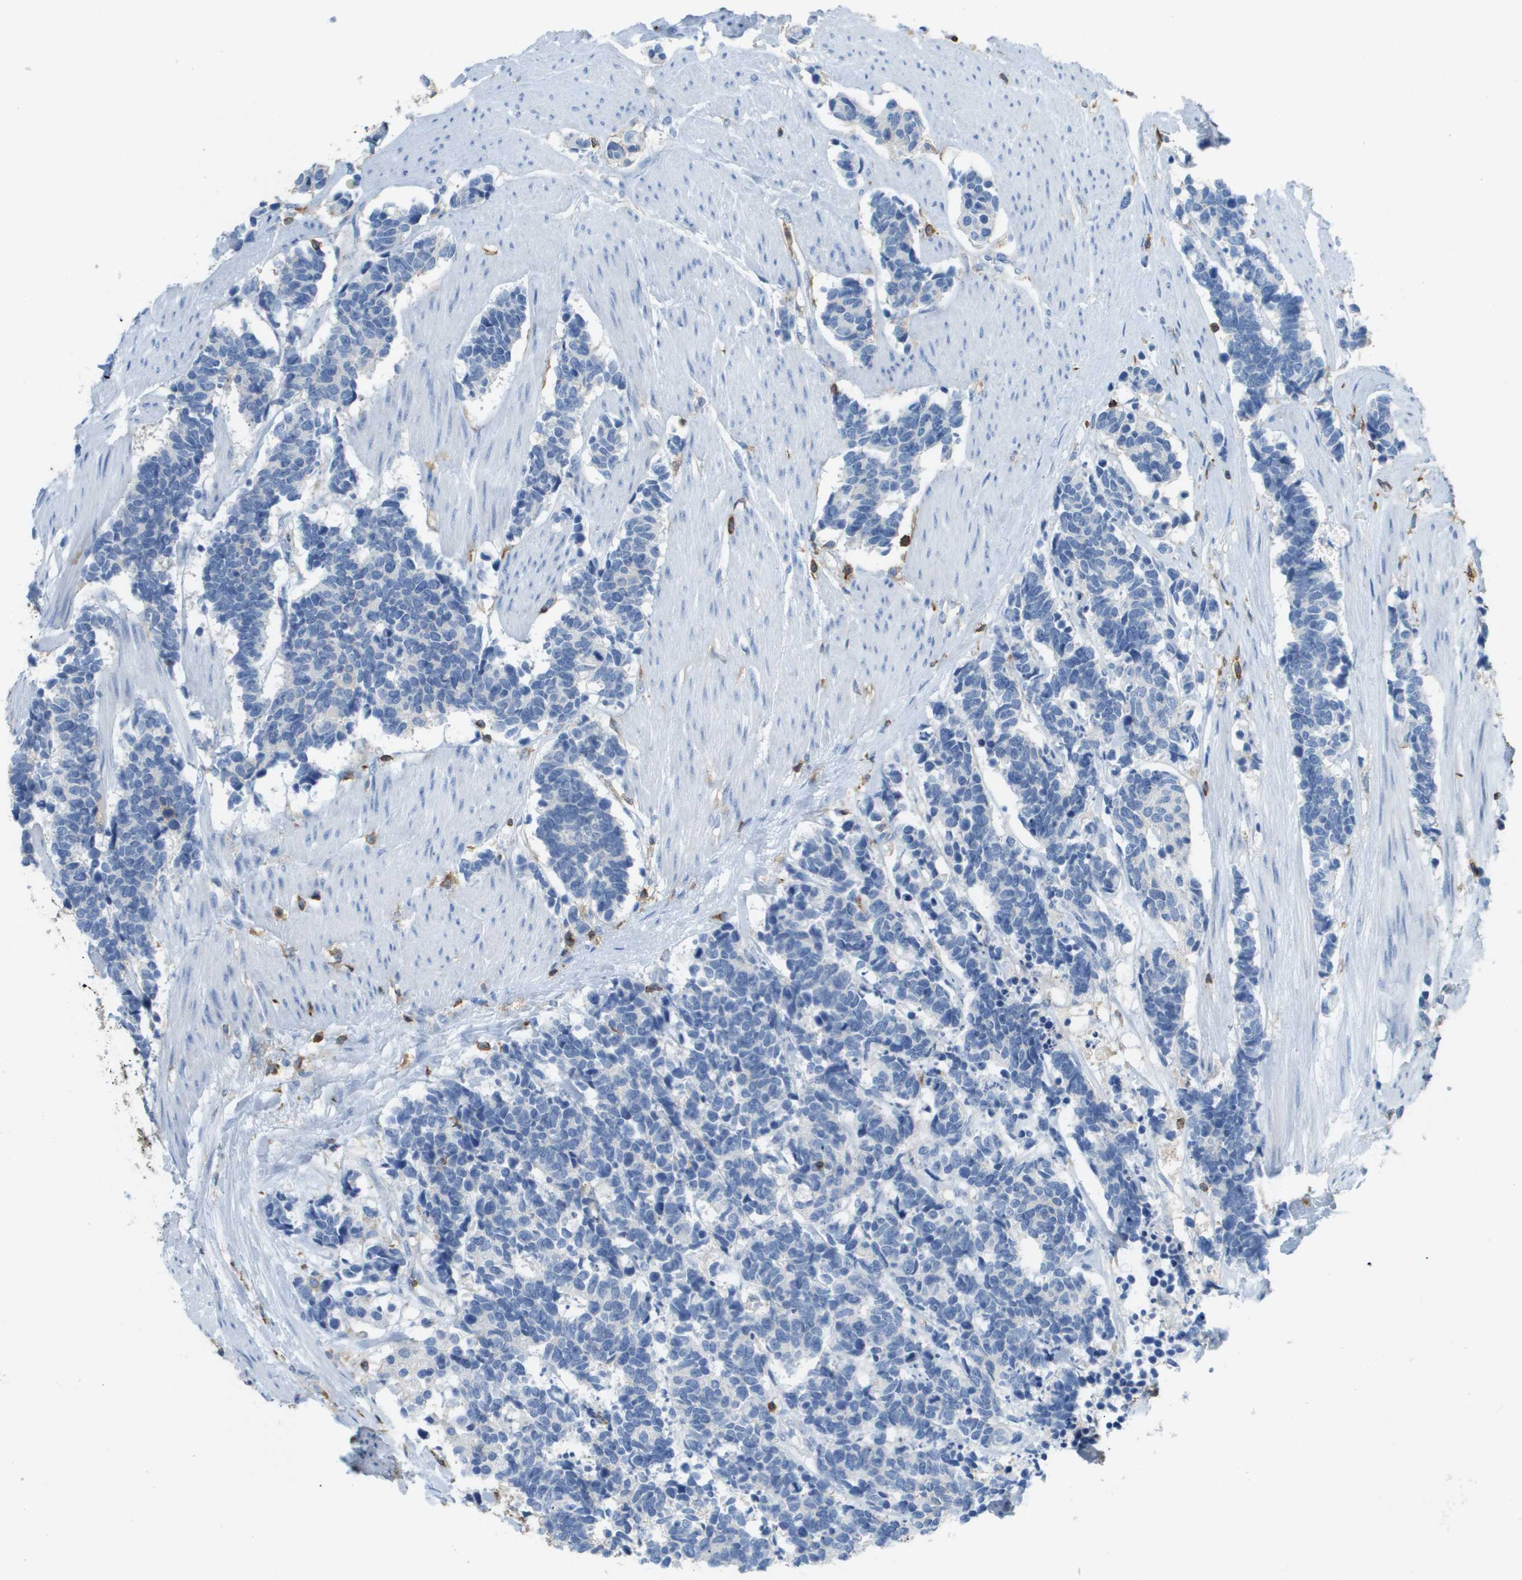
{"staining": {"intensity": "negative", "quantity": "none", "location": "none"}, "tissue": "carcinoid", "cell_type": "Tumor cells", "image_type": "cancer", "snomed": [{"axis": "morphology", "description": "Carcinoma, NOS"}, {"axis": "morphology", "description": "Carcinoid, malignant, NOS"}, {"axis": "topography", "description": "Urinary bladder"}], "caption": "High magnification brightfield microscopy of carcinoid (malignant) stained with DAB (3,3'-diaminobenzidine) (brown) and counterstained with hematoxylin (blue): tumor cells show no significant expression.", "gene": "APBB1IP", "patient": {"sex": "male", "age": 57}}